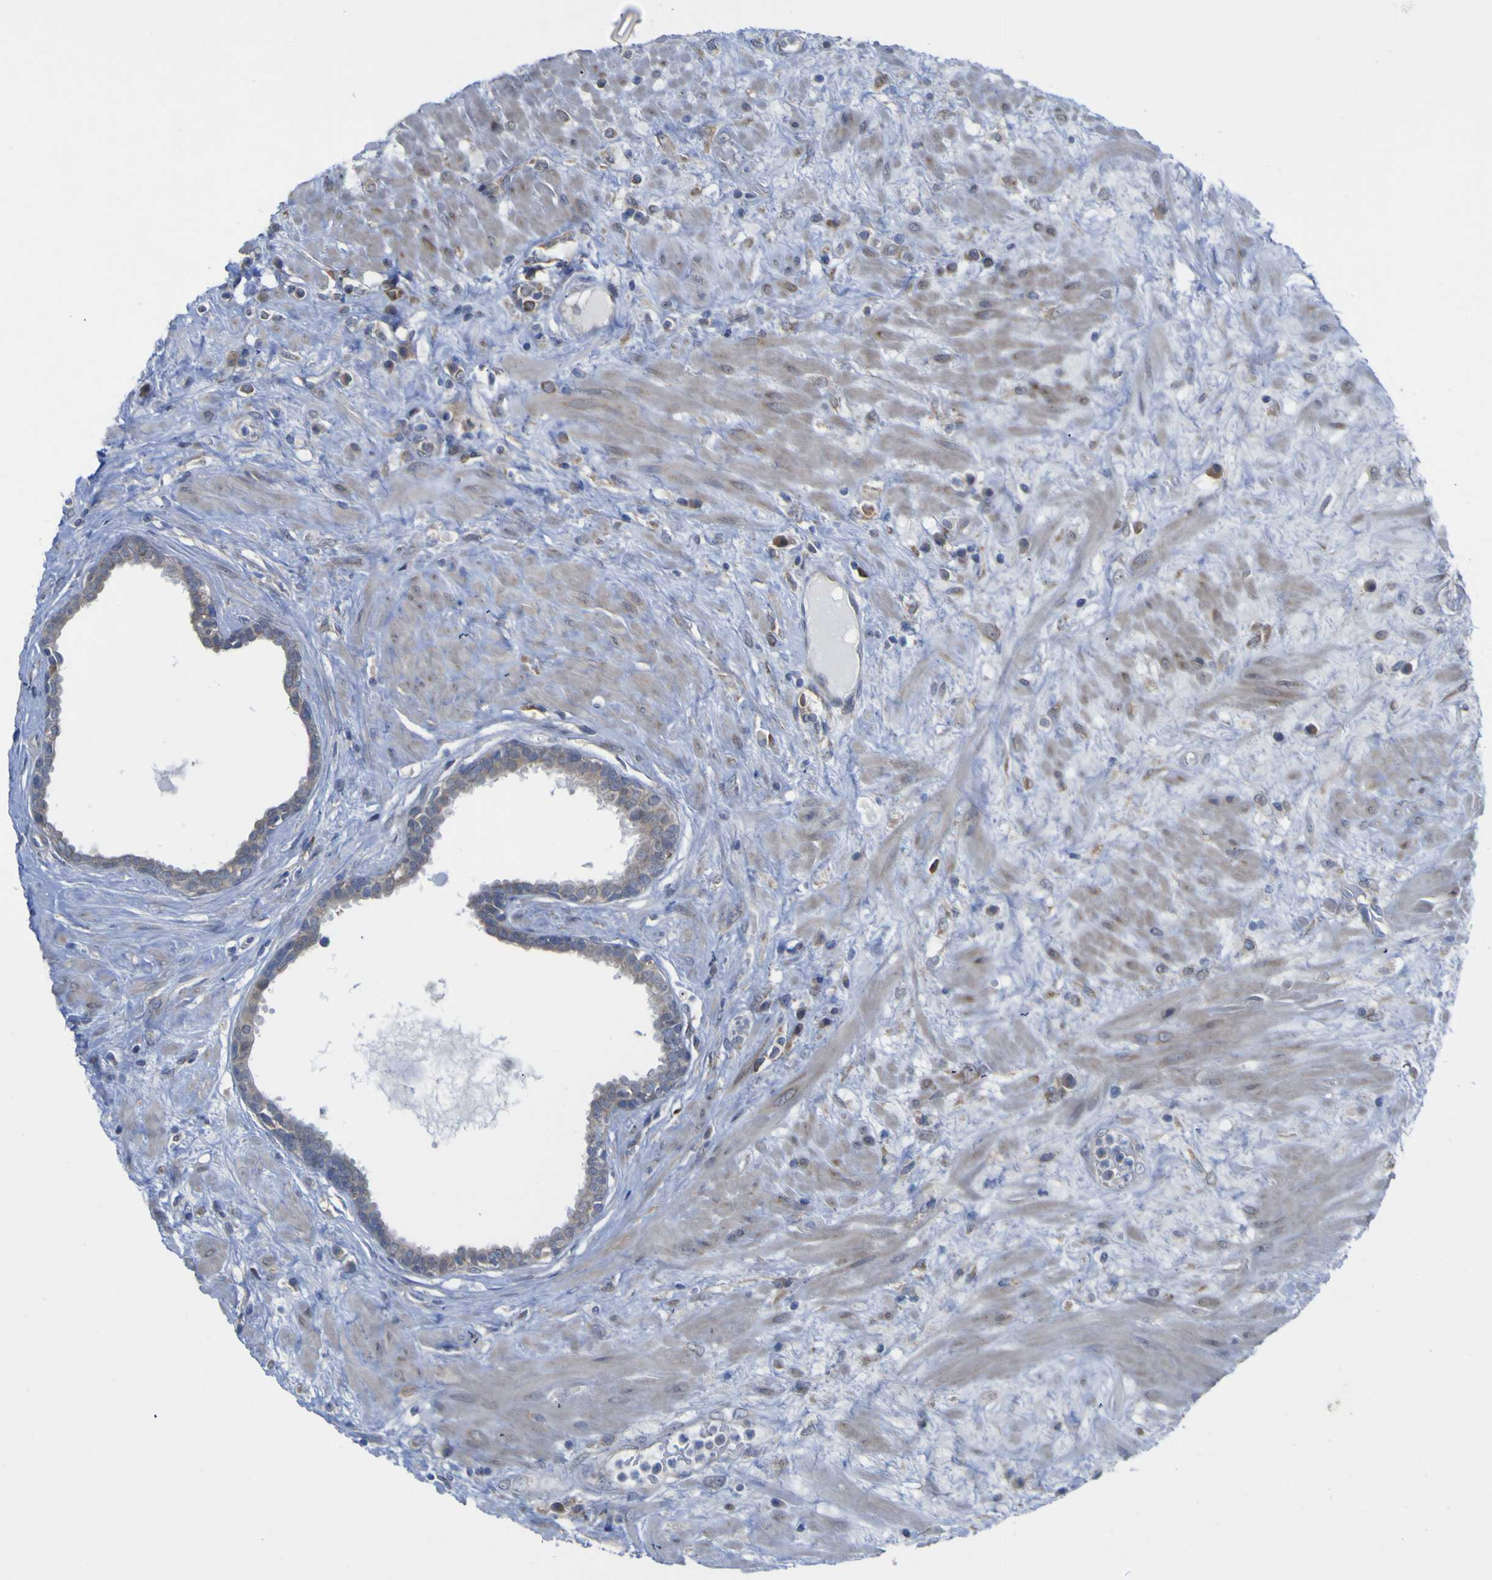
{"staining": {"intensity": "negative", "quantity": "none", "location": "none"}, "tissue": "seminal vesicle", "cell_type": "Glandular cells", "image_type": "normal", "snomed": [{"axis": "morphology", "description": "Normal tissue, NOS"}, {"axis": "topography", "description": "Seminal veicle"}], "caption": "IHC of normal human seminal vesicle displays no expression in glandular cells.", "gene": "TNFRSF11A", "patient": {"sex": "male", "age": 61}}